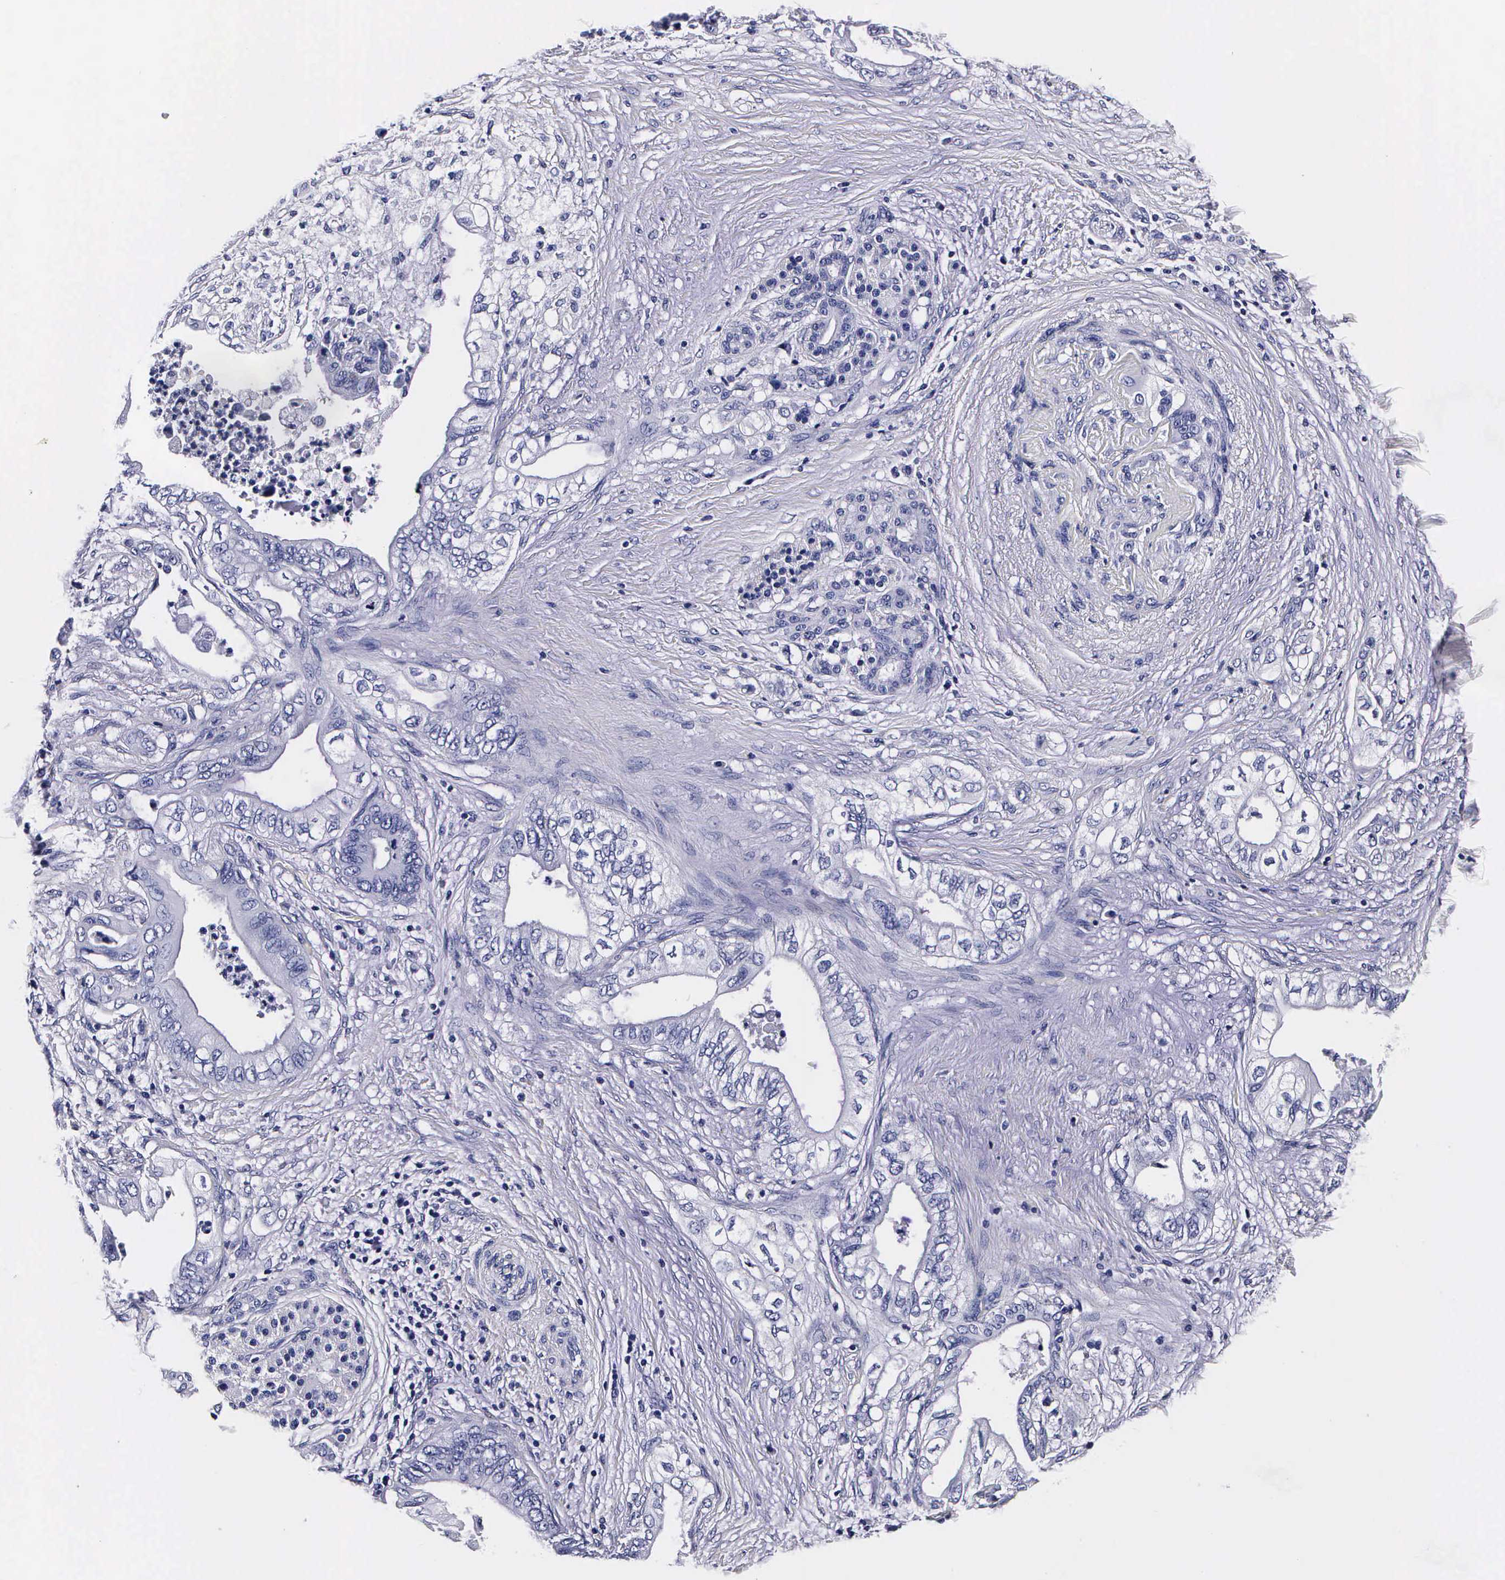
{"staining": {"intensity": "negative", "quantity": "none", "location": "none"}, "tissue": "pancreatic cancer", "cell_type": "Tumor cells", "image_type": "cancer", "snomed": [{"axis": "morphology", "description": "Adenocarcinoma, NOS"}, {"axis": "topography", "description": "Pancreas"}], "caption": "IHC photomicrograph of neoplastic tissue: human pancreatic adenocarcinoma stained with DAB reveals no significant protein positivity in tumor cells.", "gene": "IAPP", "patient": {"sex": "female", "age": 66}}